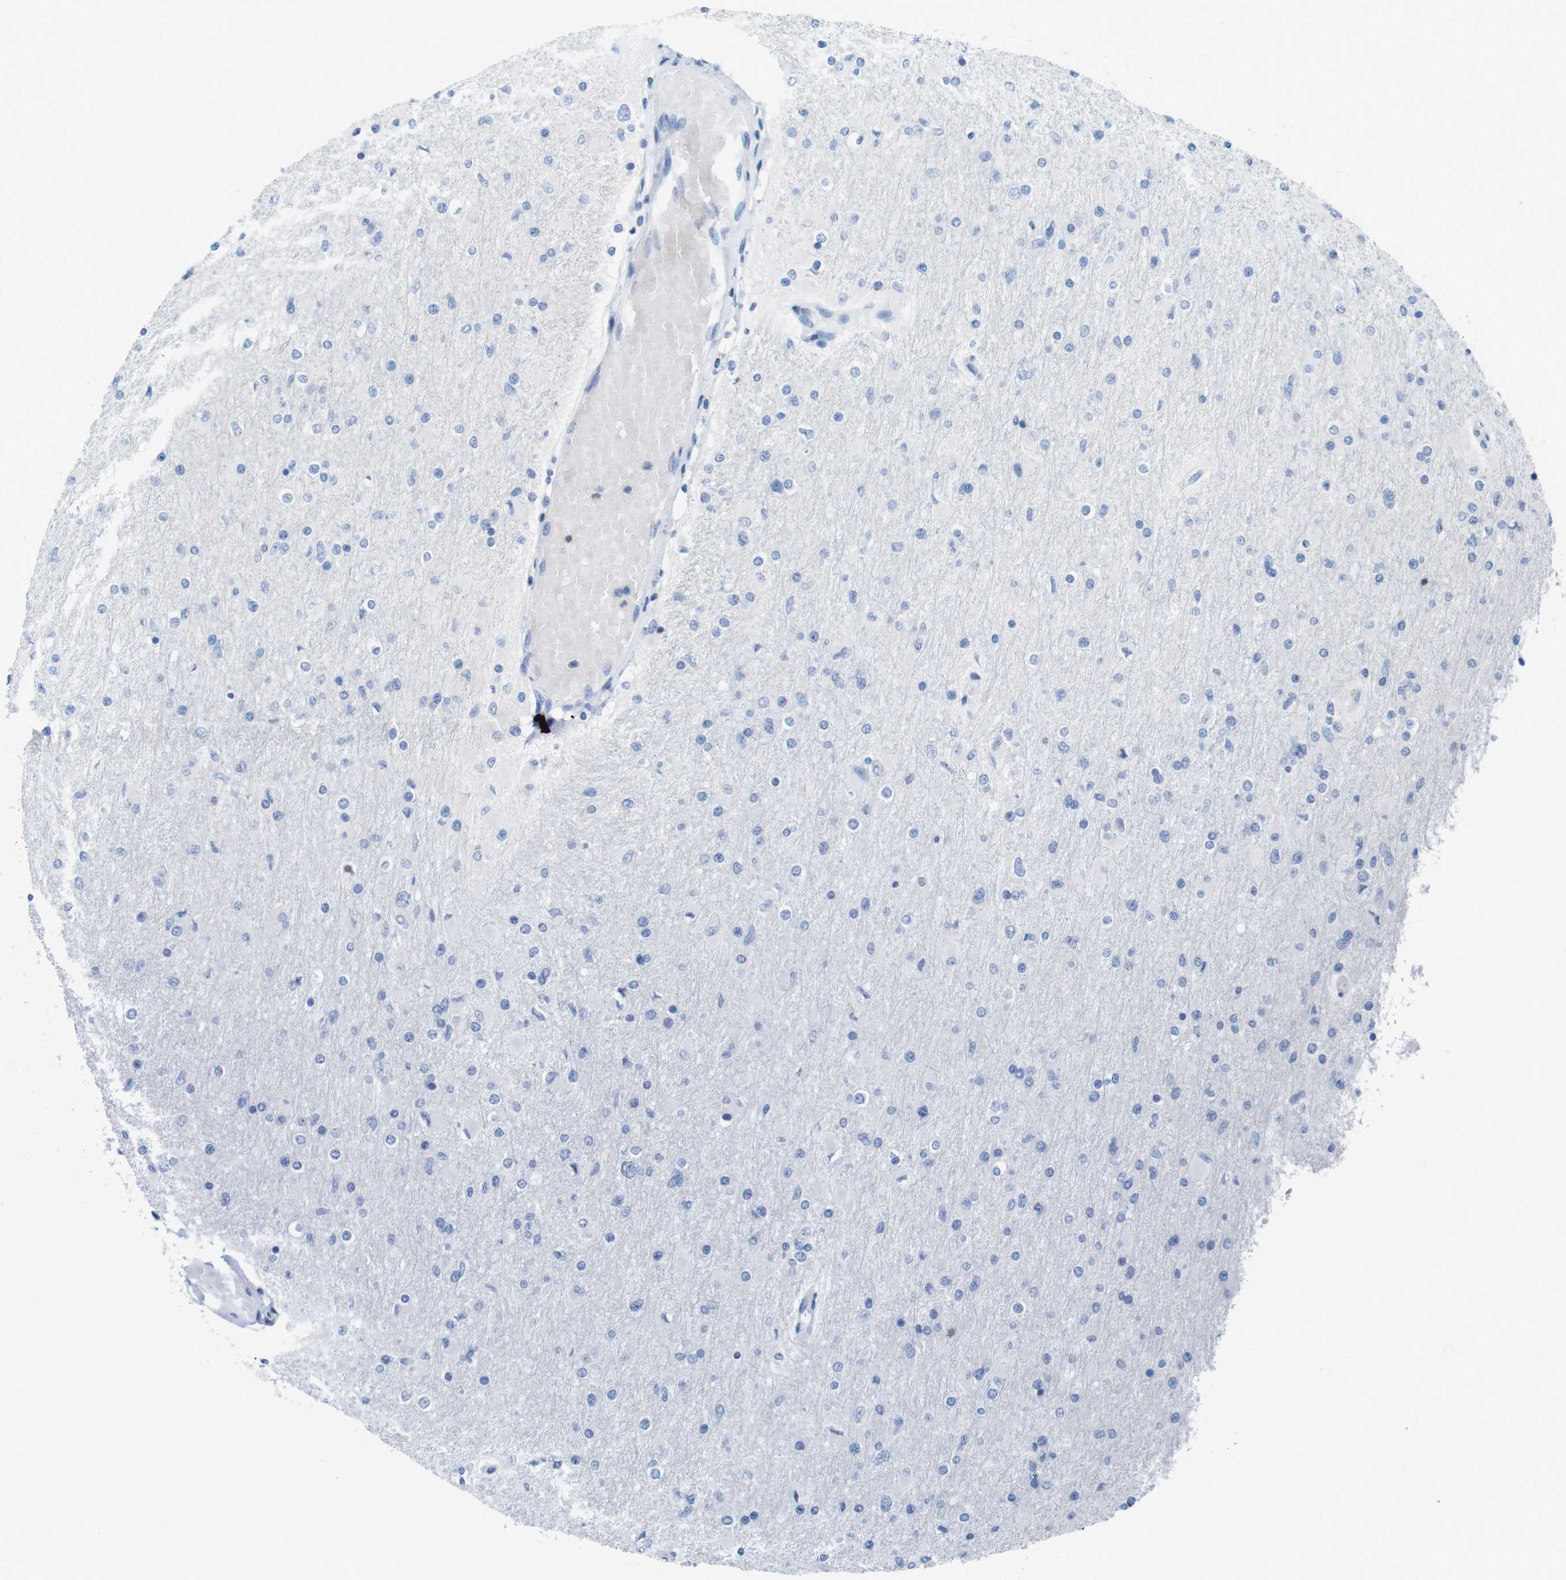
{"staining": {"intensity": "negative", "quantity": "none", "location": "none"}, "tissue": "glioma", "cell_type": "Tumor cells", "image_type": "cancer", "snomed": [{"axis": "morphology", "description": "Glioma, malignant, High grade"}, {"axis": "topography", "description": "Cerebral cortex"}], "caption": "DAB (3,3'-diaminobenzidine) immunohistochemical staining of glioma demonstrates no significant staining in tumor cells. (Stains: DAB (3,3'-diaminobenzidine) IHC with hematoxylin counter stain, Microscopy: brightfield microscopy at high magnification).", "gene": "CD5", "patient": {"sex": "female", "age": 36}}